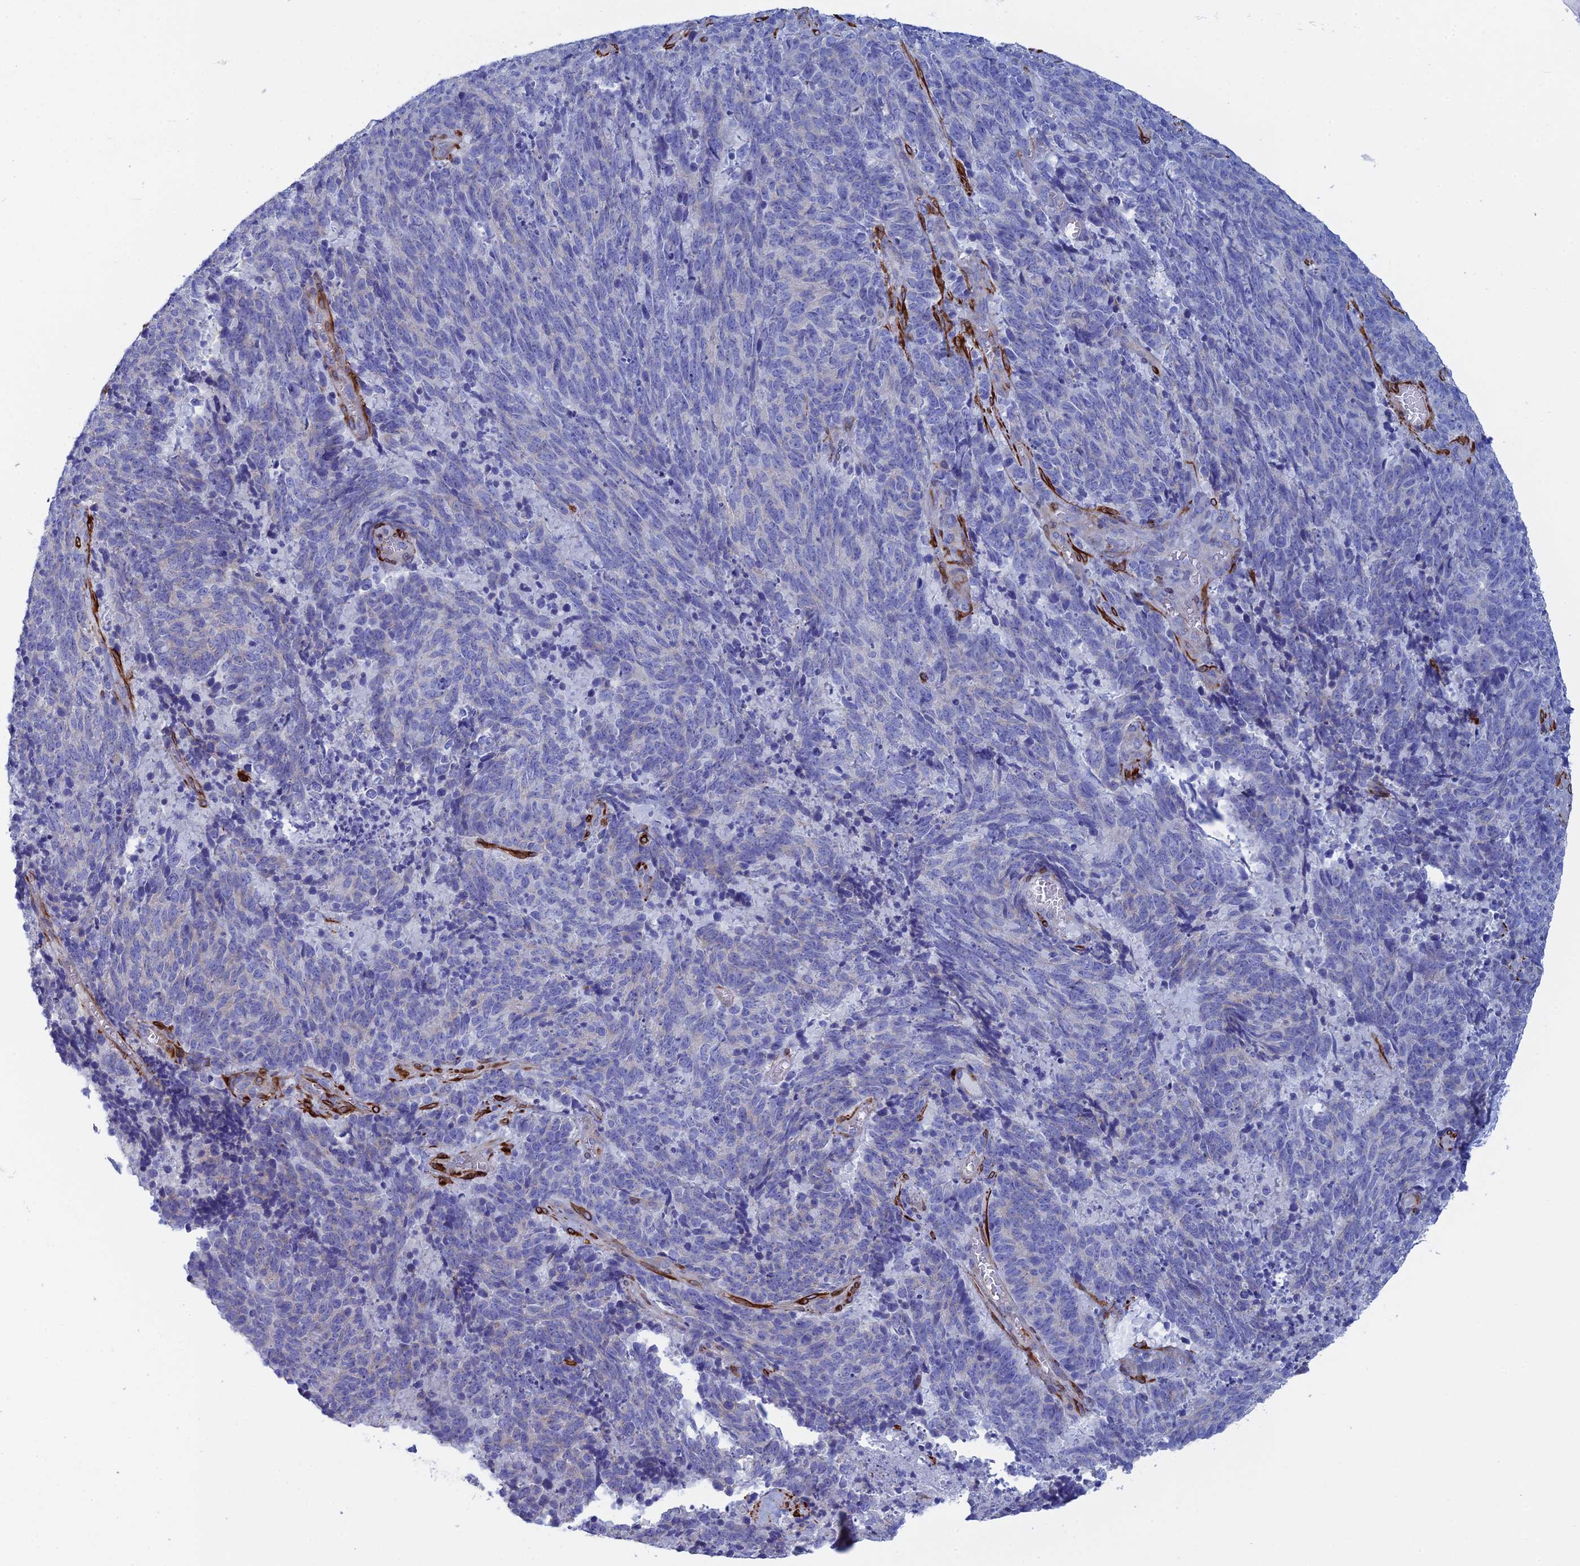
{"staining": {"intensity": "negative", "quantity": "none", "location": "none"}, "tissue": "cervical cancer", "cell_type": "Tumor cells", "image_type": "cancer", "snomed": [{"axis": "morphology", "description": "Squamous cell carcinoma, NOS"}, {"axis": "topography", "description": "Cervix"}], "caption": "Immunohistochemical staining of human cervical cancer displays no significant staining in tumor cells.", "gene": "PCDHA8", "patient": {"sex": "female", "age": 29}}